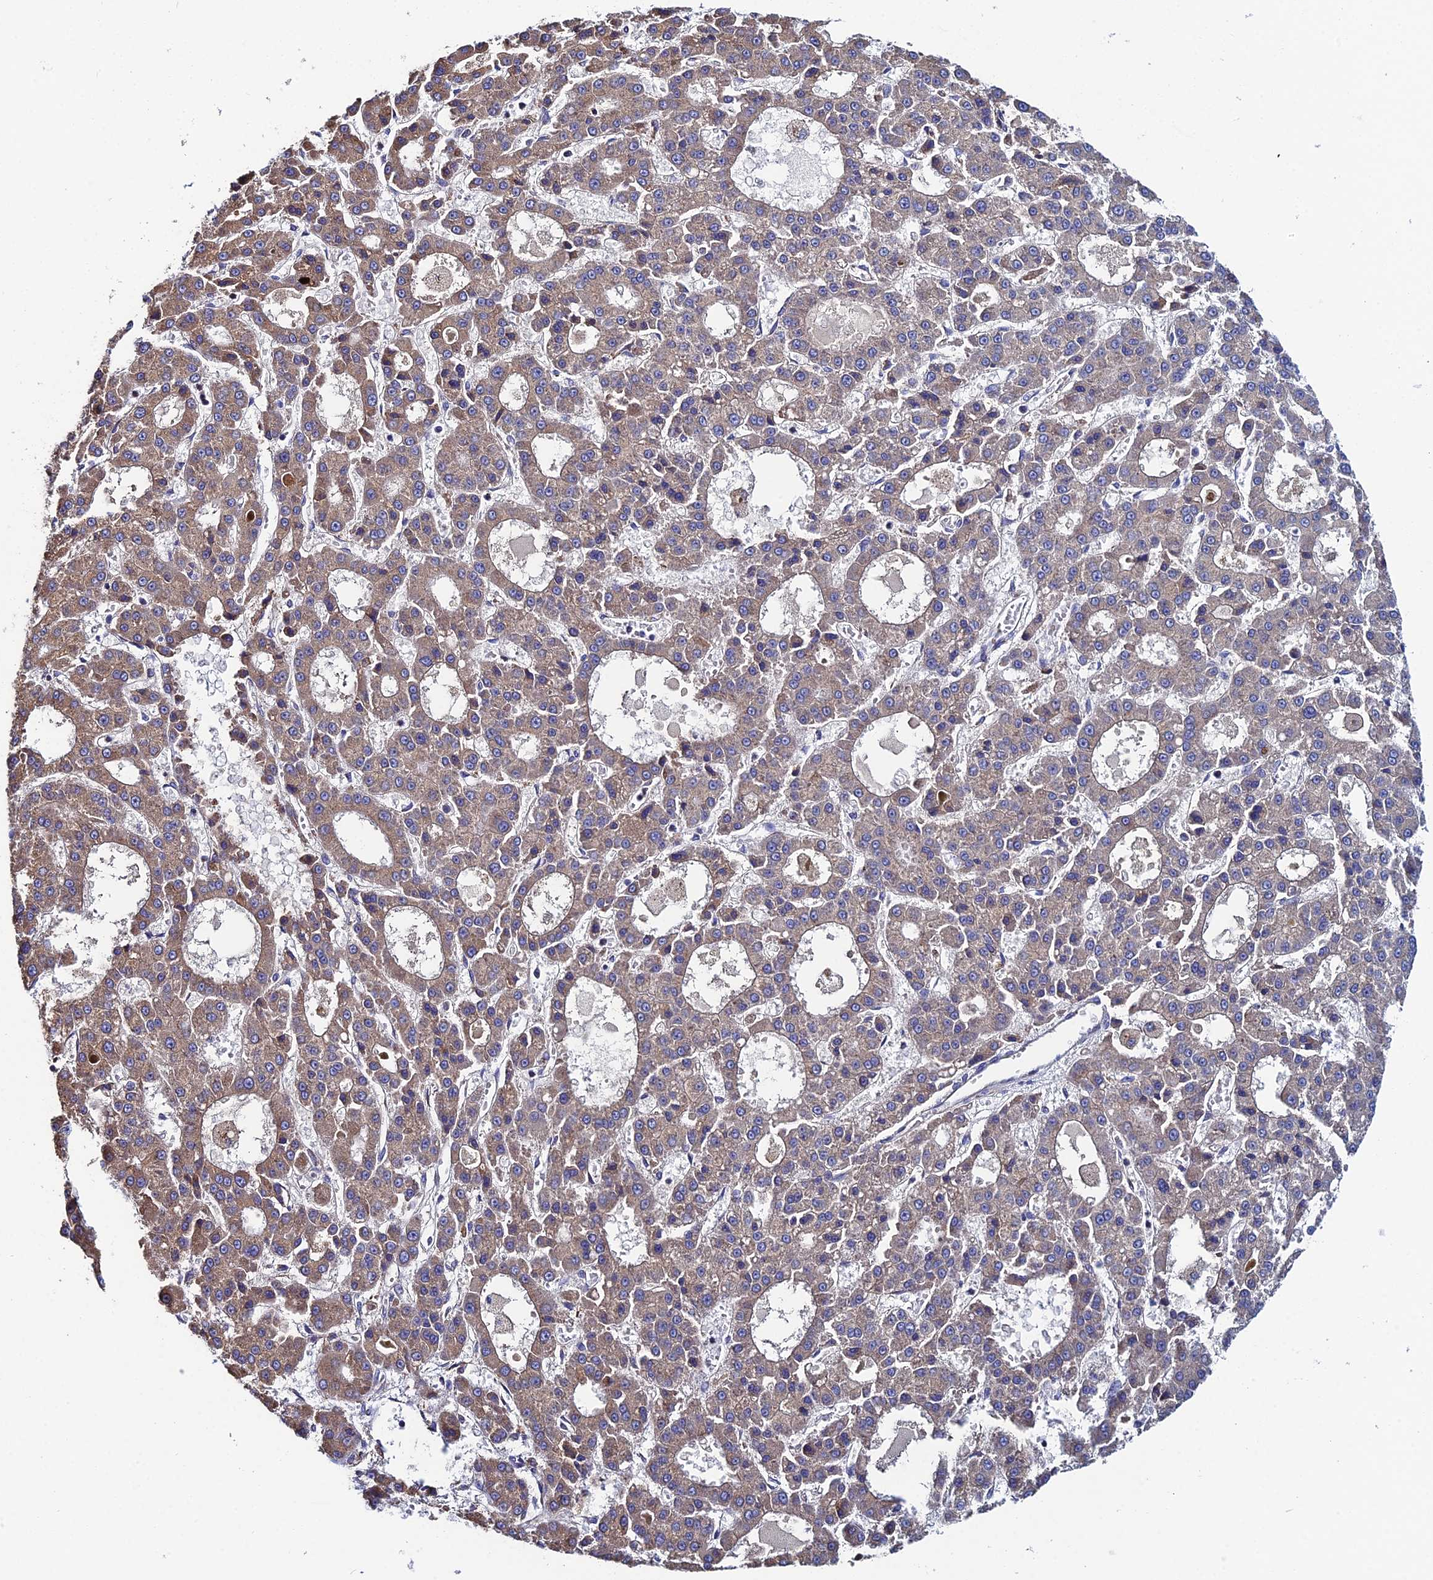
{"staining": {"intensity": "weak", "quantity": "25%-75%", "location": "cytoplasmic/membranous"}, "tissue": "liver cancer", "cell_type": "Tumor cells", "image_type": "cancer", "snomed": [{"axis": "morphology", "description": "Carcinoma, Hepatocellular, NOS"}, {"axis": "topography", "description": "Liver"}], "caption": "Brown immunohistochemical staining in human hepatocellular carcinoma (liver) displays weak cytoplasmic/membranous positivity in about 25%-75% of tumor cells. (Brightfield microscopy of DAB IHC at high magnification).", "gene": "CLCN3", "patient": {"sex": "male", "age": 70}}